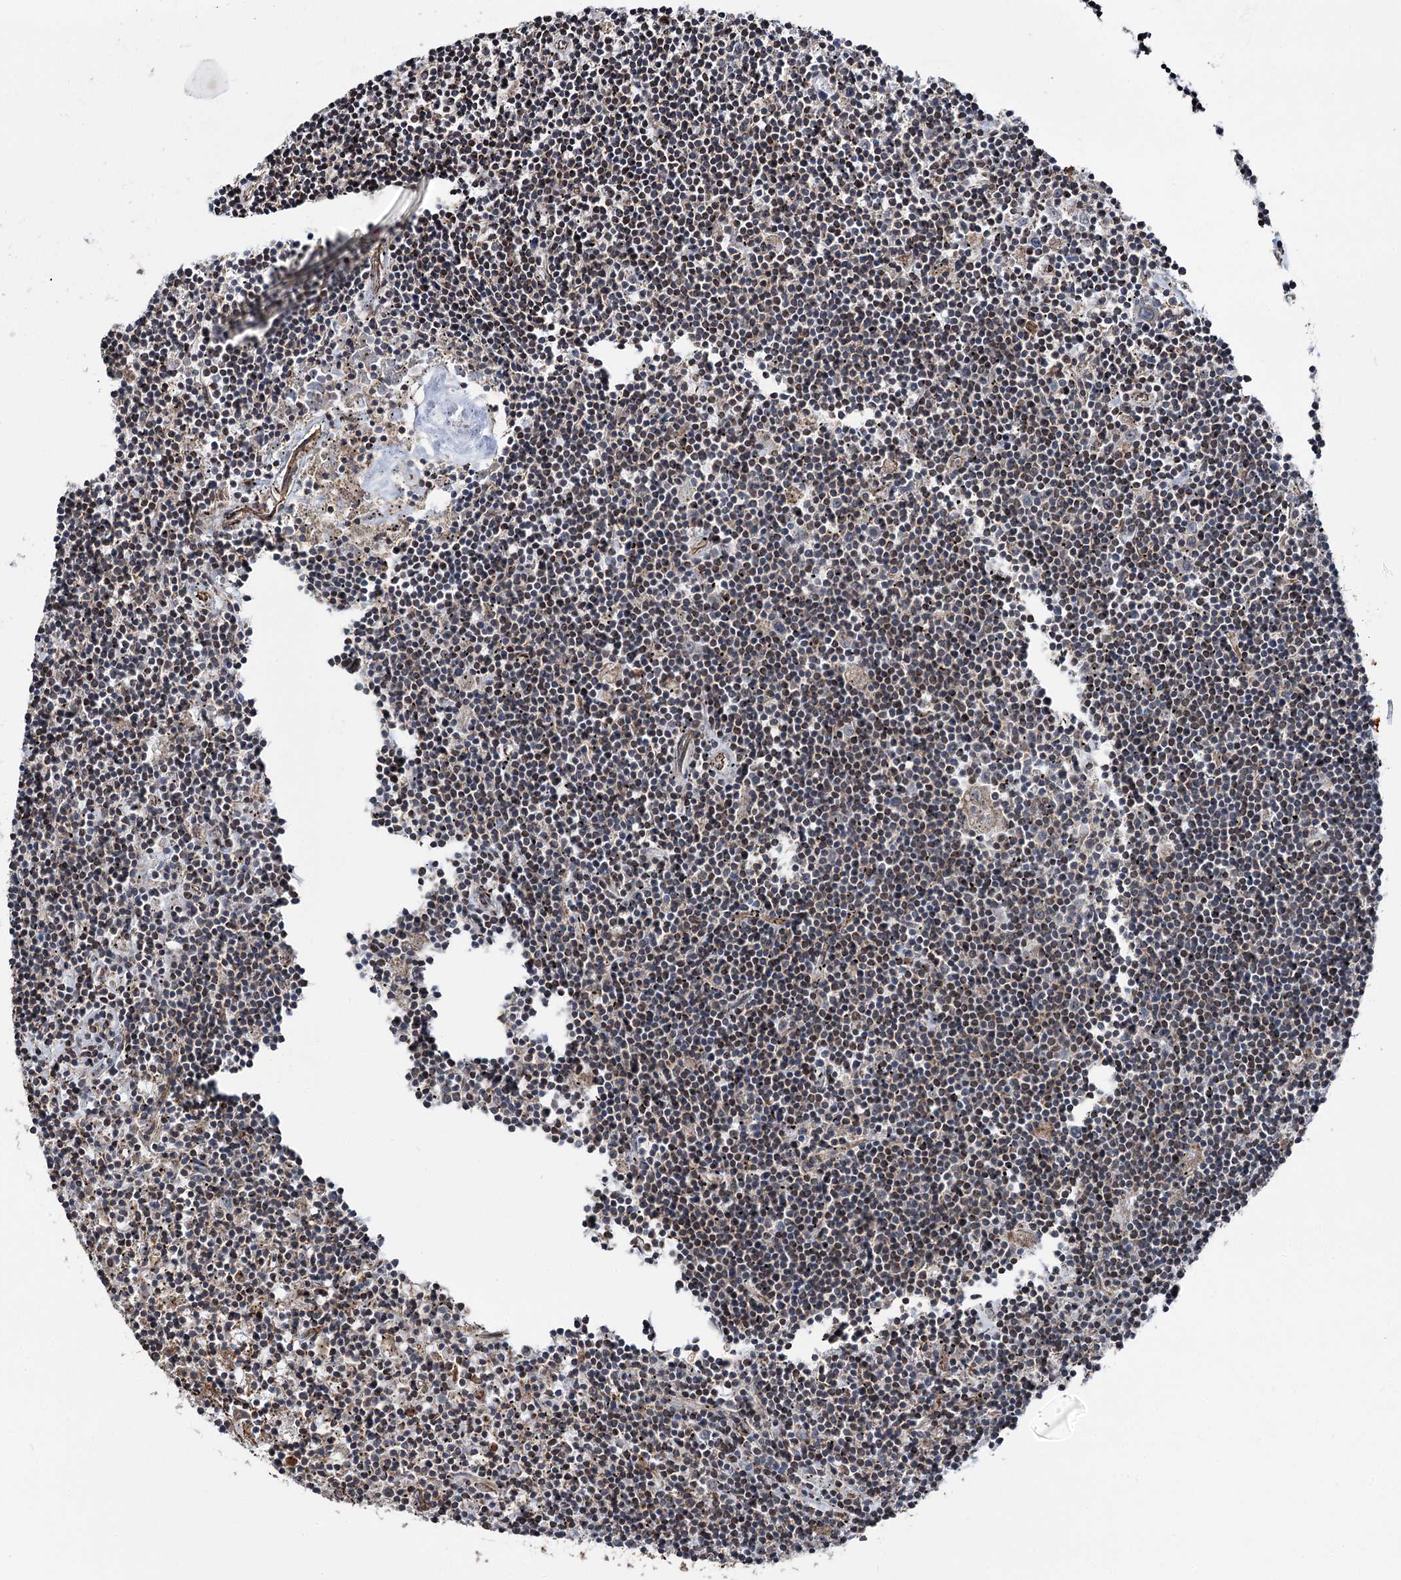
{"staining": {"intensity": "negative", "quantity": "none", "location": "none"}, "tissue": "lymphoma", "cell_type": "Tumor cells", "image_type": "cancer", "snomed": [{"axis": "morphology", "description": "Malignant lymphoma, non-Hodgkin's type, Low grade"}, {"axis": "topography", "description": "Spleen"}], "caption": "This is an IHC micrograph of human malignant lymphoma, non-Hodgkin's type (low-grade). There is no positivity in tumor cells.", "gene": "ITFG2", "patient": {"sex": "male", "age": 76}}